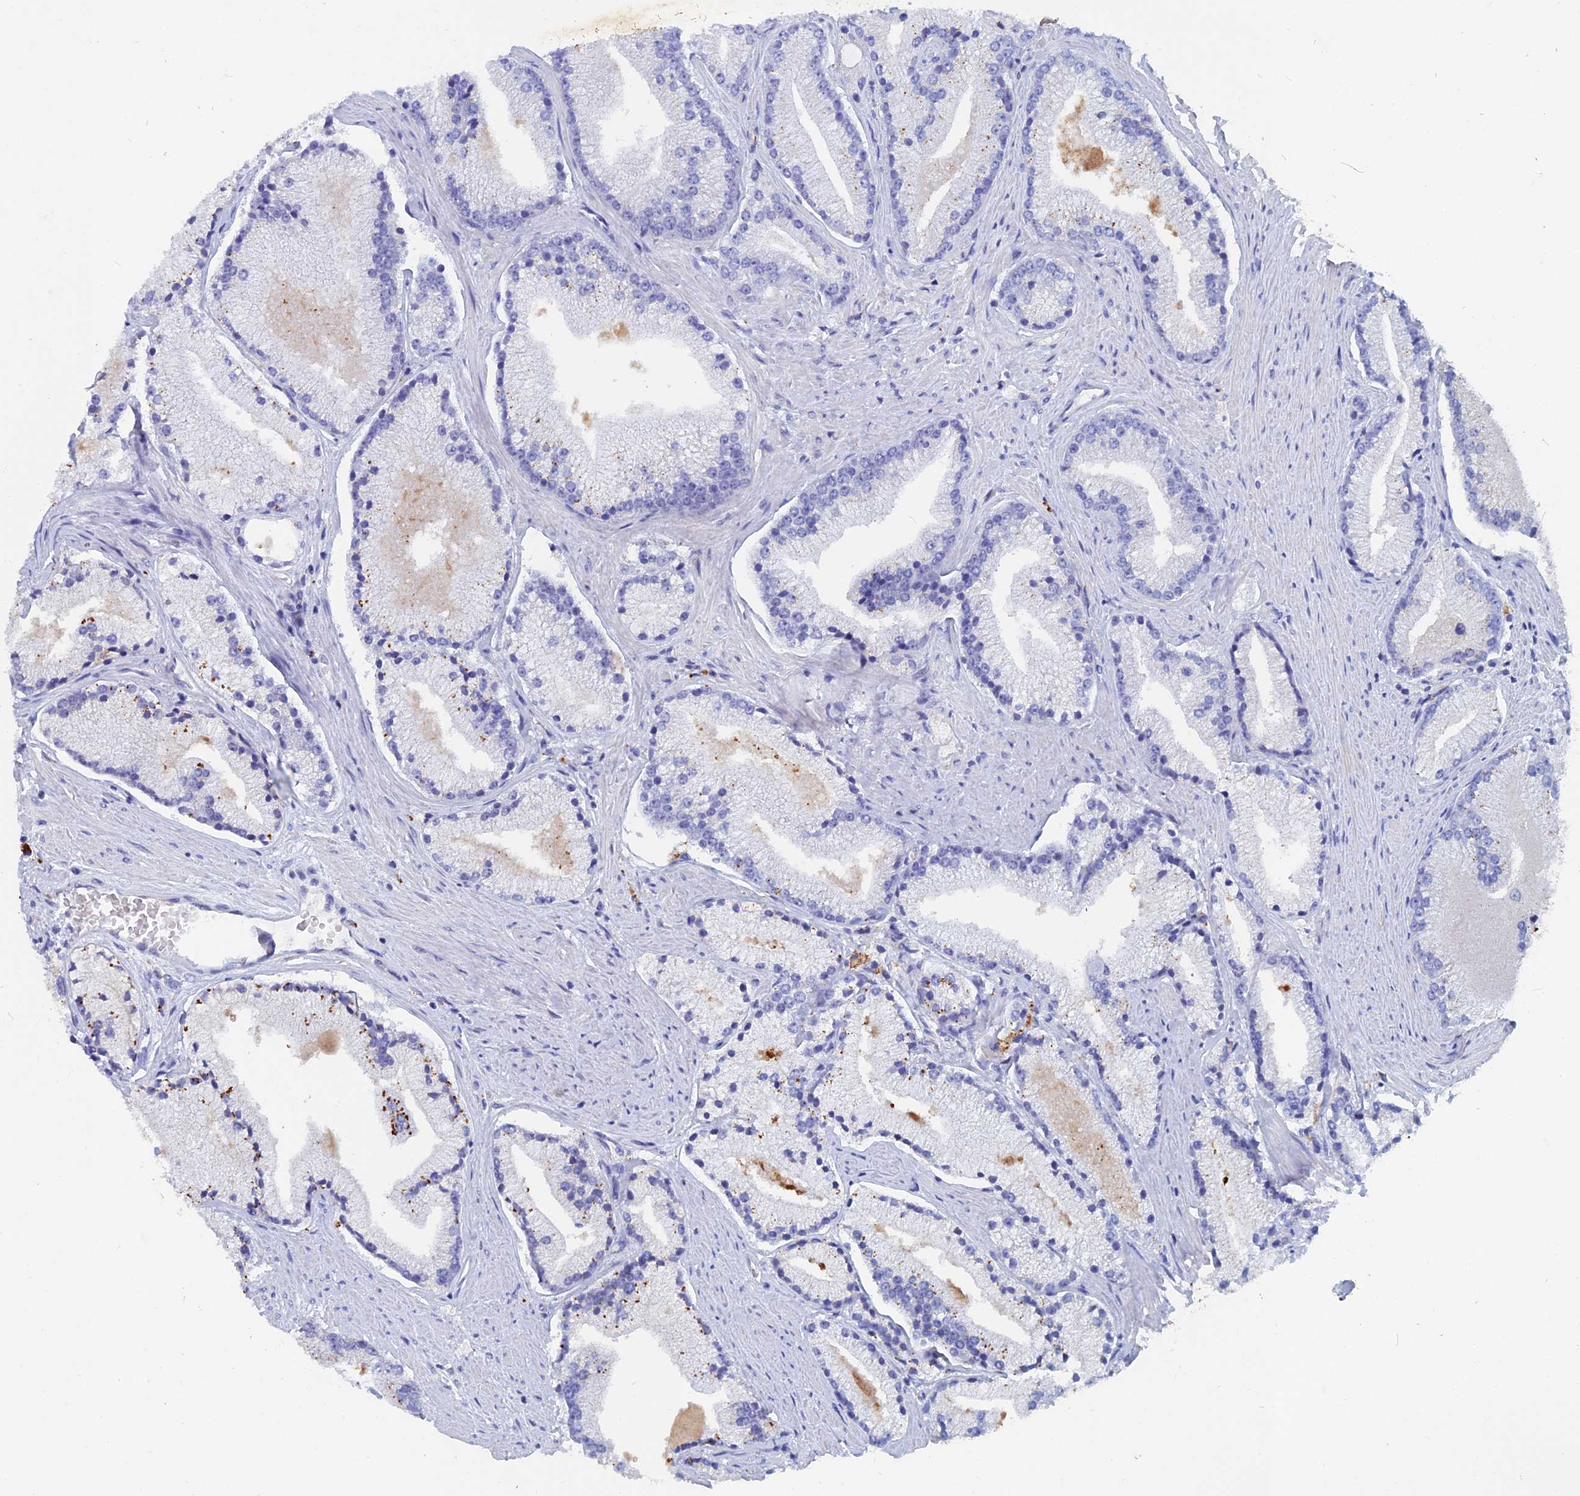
{"staining": {"intensity": "negative", "quantity": "none", "location": "none"}, "tissue": "prostate cancer", "cell_type": "Tumor cells", "image_type": "cancer", "snomed": [{"axis": "morphology", "description": "Adenocarcinoma, High grade"}, {"axis": "topography", "description": "Prostate"}], "caption": "This image is of prostate cancer (high-grade adenocarcinoma) stained with IHC to label a protein in brown with the nuclei are counter-stained blue. There is no staining in tumor cells.", "gene": "ACP7", "patient": {"sex": "male", "age": 67}}